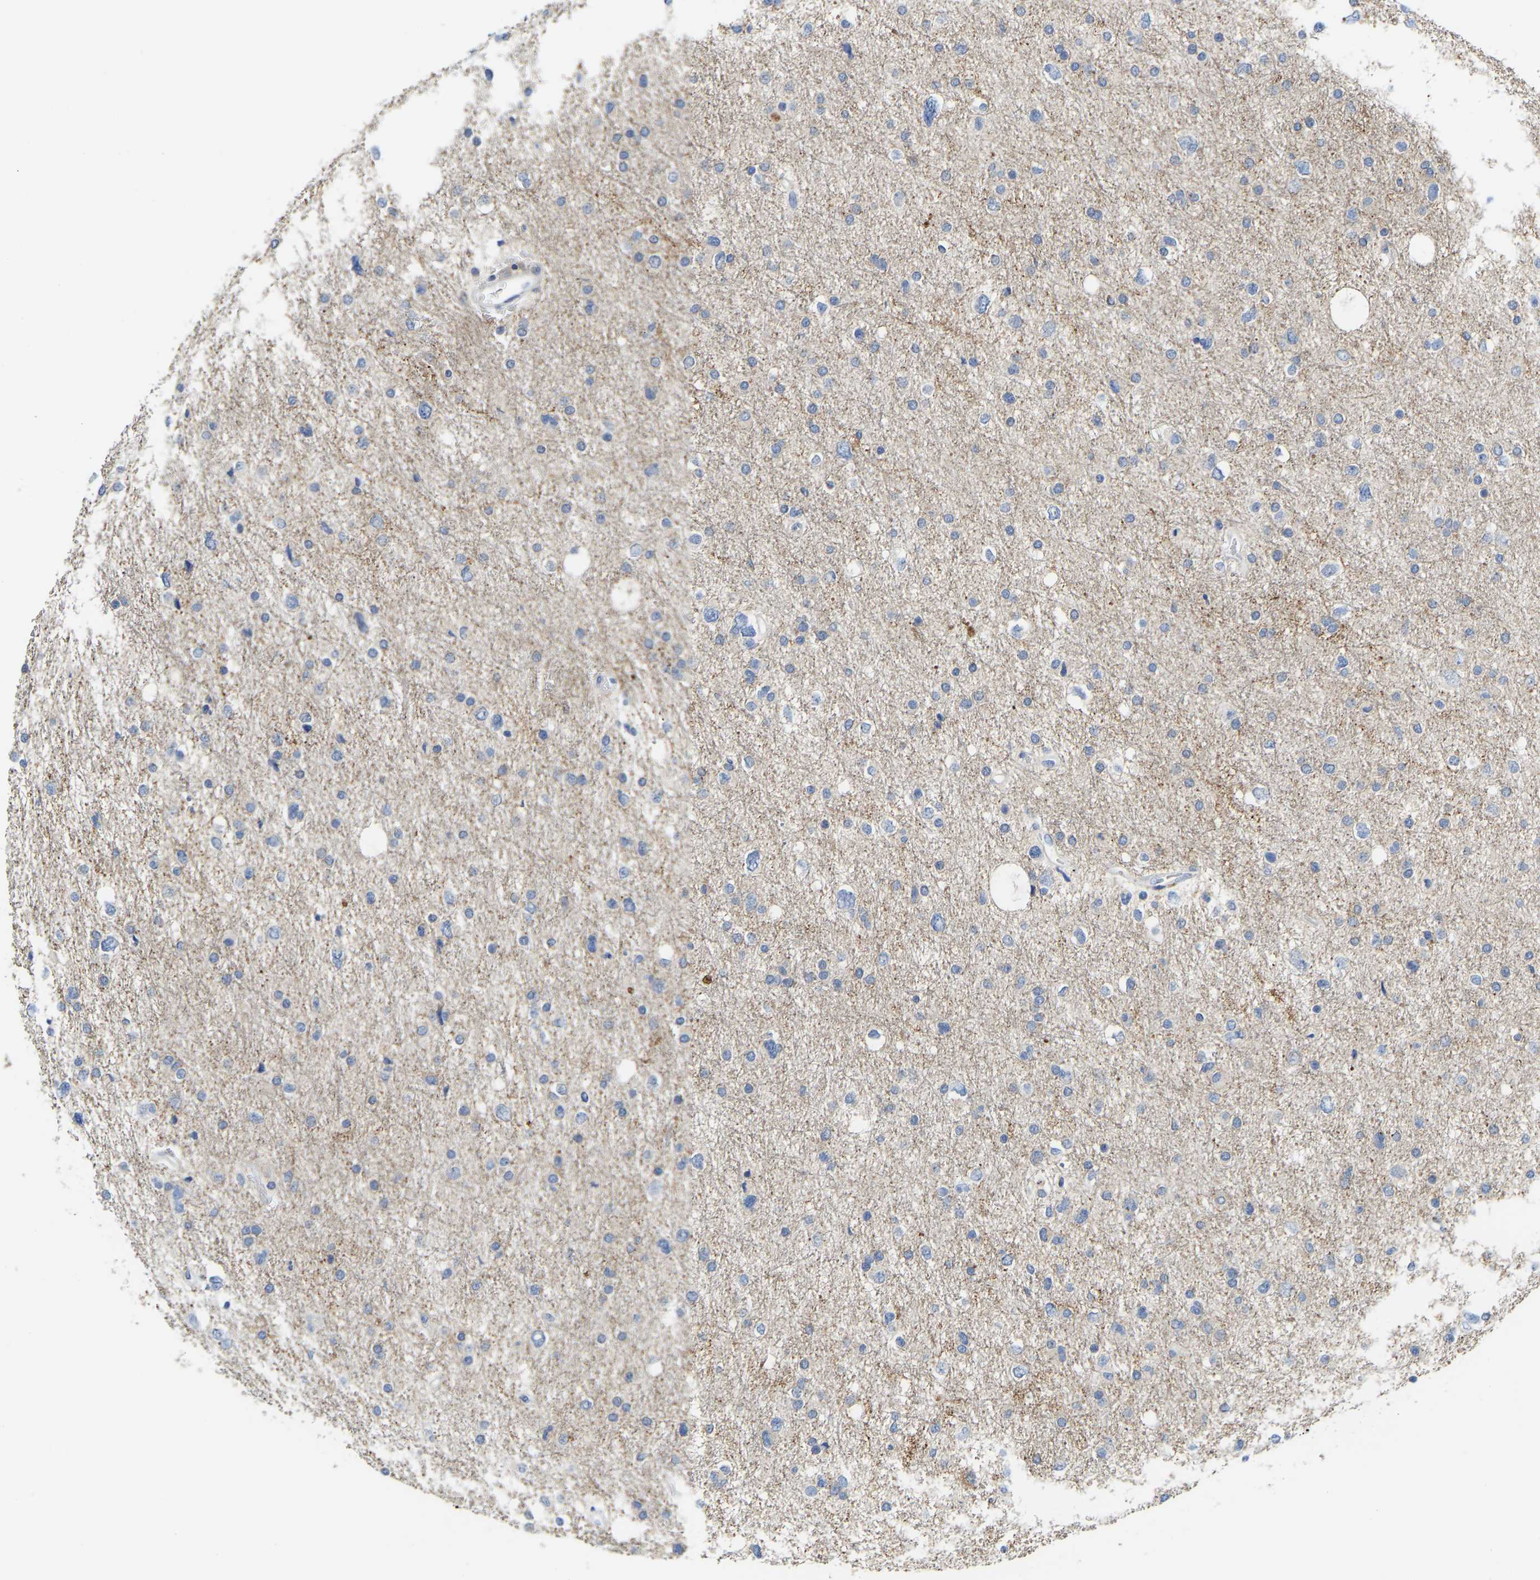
{"staining": {"intensity": "negative", "quantity": "none", "location": "none"}, "tissue": "glioma", "cell_type": "Tumor cells", "image_type": "cancer", "snomed": [{"axis": "morphology", "description": "Glioma, malignant, Low grade"}, {"axis": "topography", "description": "Brain"}], "caption": "Tumor cells show no significant staining in glioma.", "gene": "ATP6V1E1", "patient": {"sex": "female", "age": 37}}